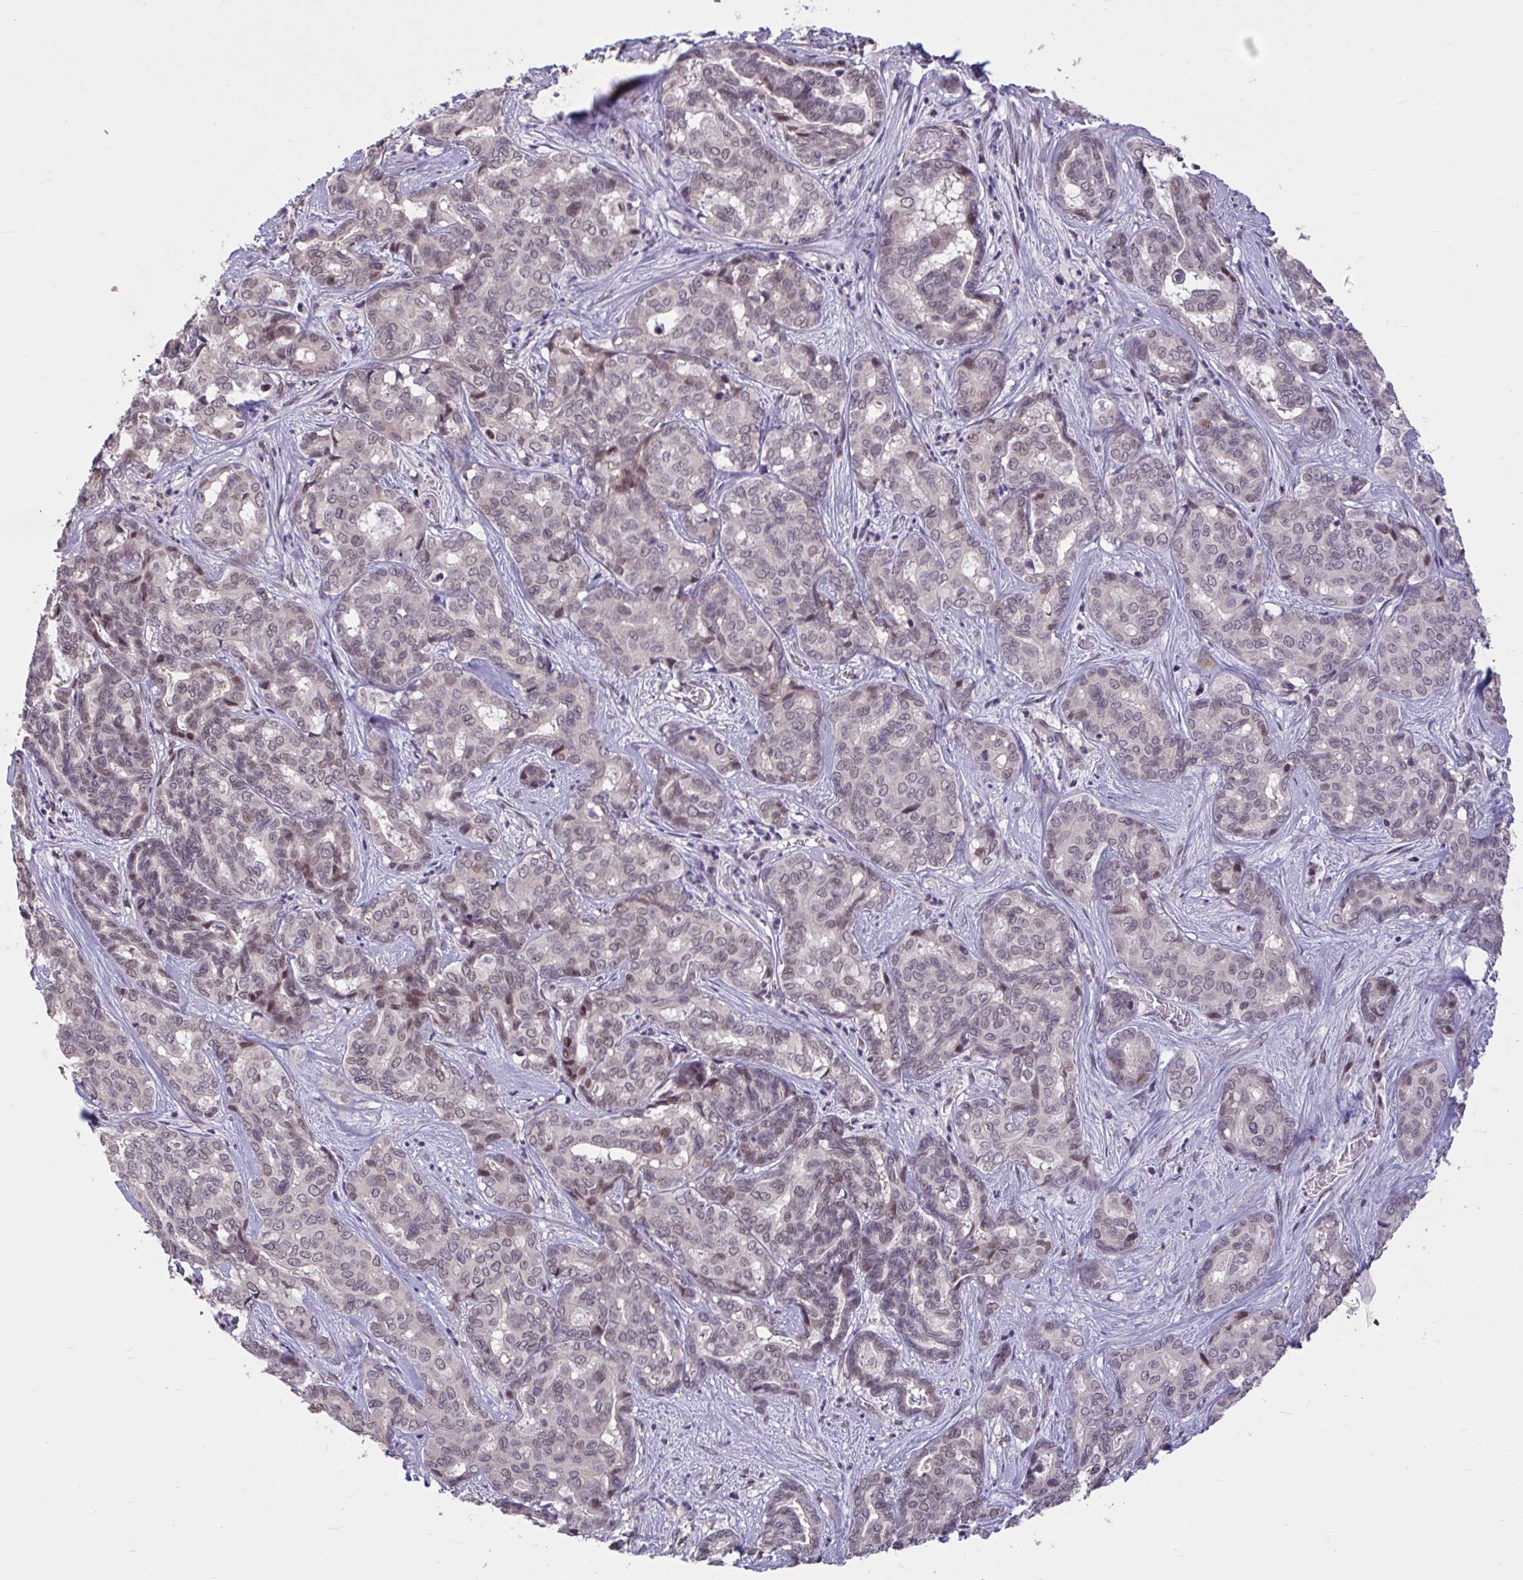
{"staining": {"intensity": "weak", "quantity": ">75%", "location": "nuclear"}, "tissue": "liver cancer", "cell_type": "Tumor cells", "image_type": "cancer", "snomed": [{"axis": "morphology", "description": "Cholangiocarcinoma"}, {"axis": "topography", "description": "Liver"}], "caption": "This micrograph exhibits liver cancer stained with IHC to label a protein in brown. The nuclear of tumor cells show weak positivity for the protein. Nuclei are counter-stained blue.", "gene": "ZNF414", "patient": {"sex": "female", "age": 64}}